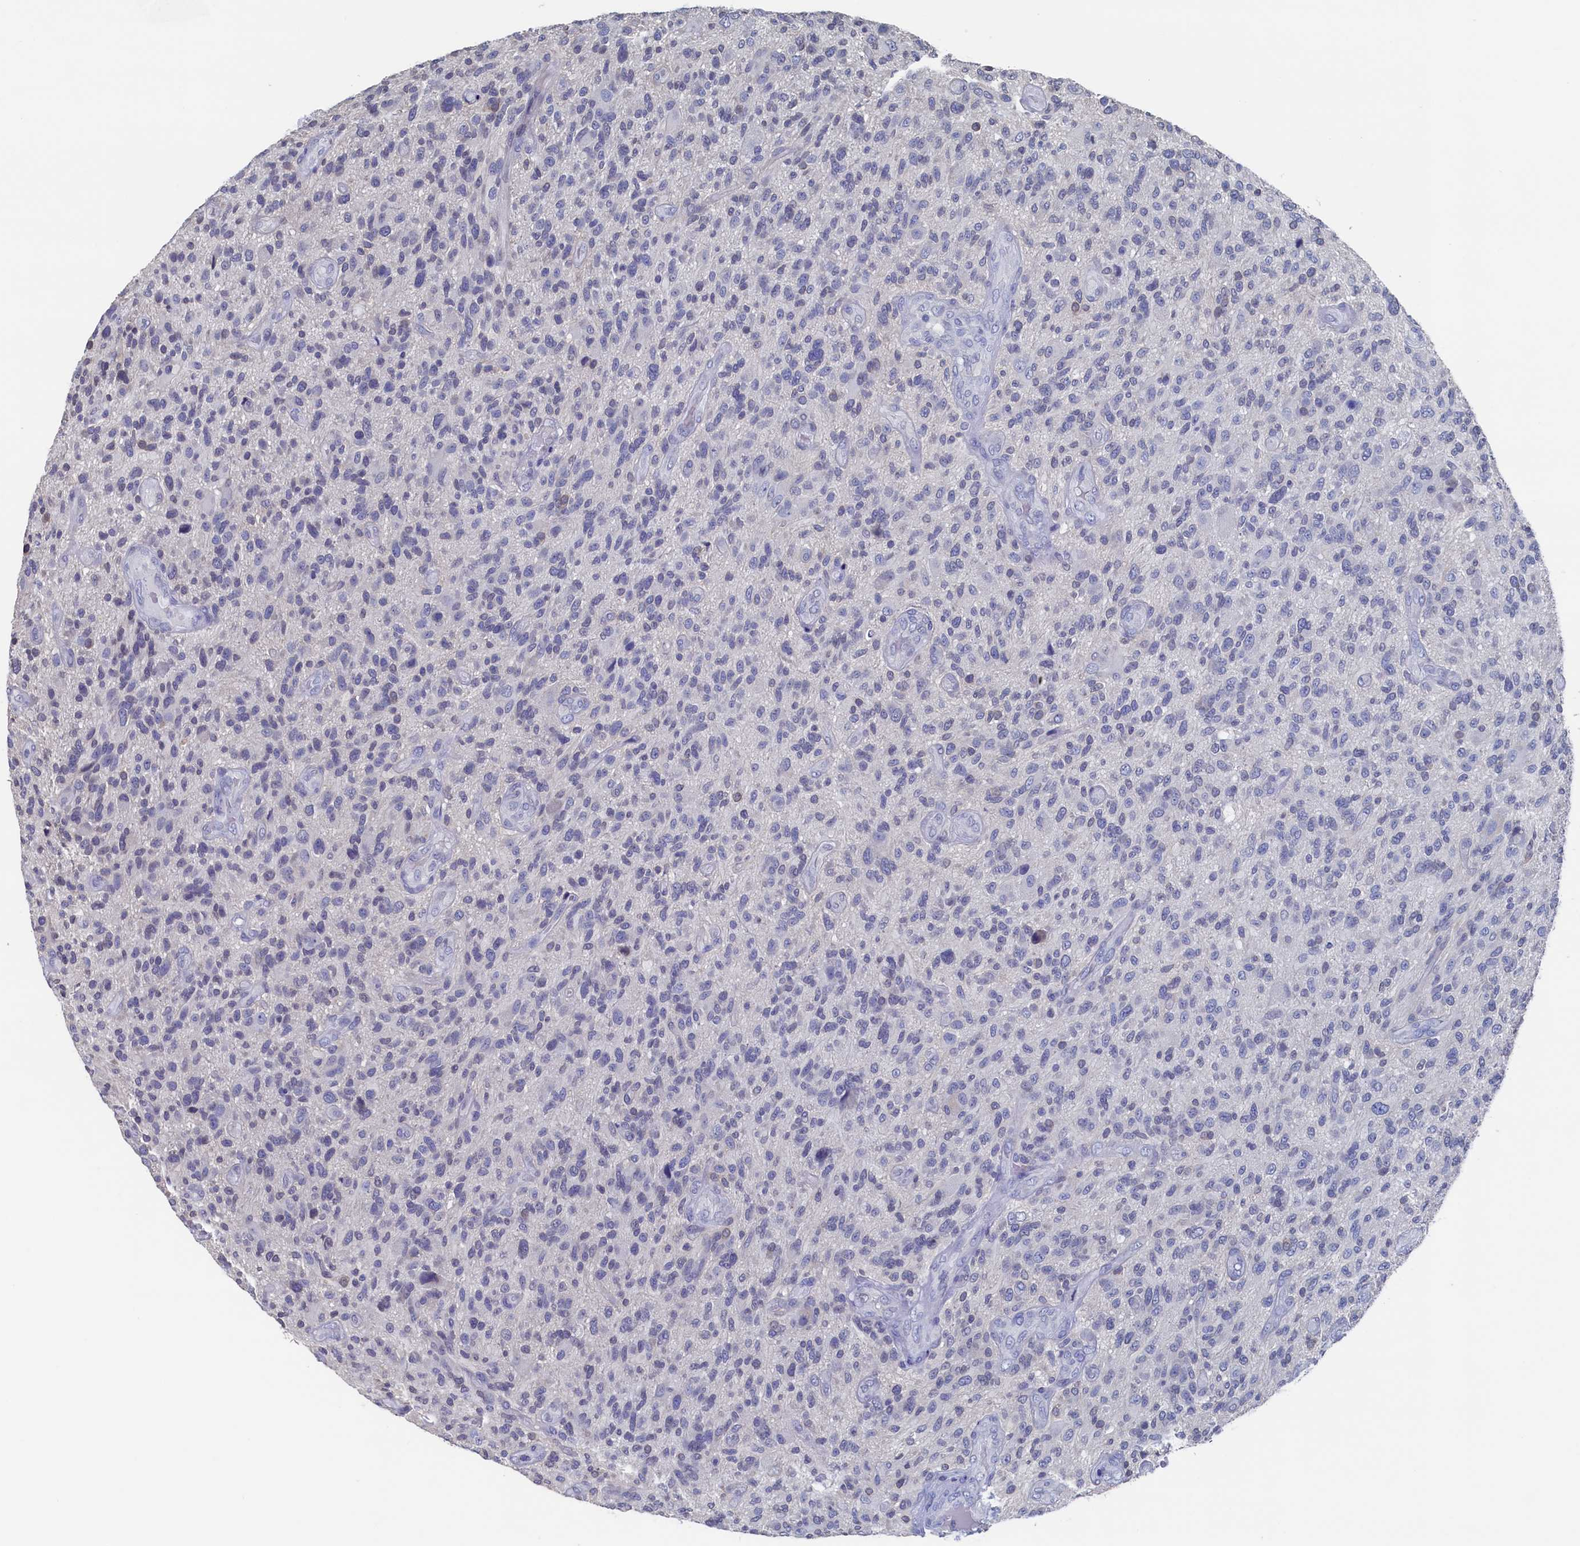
{"staining": {"intensity": "negative", "quantity": "none", "location": "none"}, "tissue": "glioma", "cell_type": "Tumor cells", "image_type": "cancer", "snomed": [{"axis": "morphology", "description": "Glioma, malignant, High grade"}, {"axis": "topography", "description": "Brain"}], "caption": "High magnification brightfield microscopy of glioma stained with DAB (brown) and counterstained with hematoxylin (blue): tumor cells show no significant staining.", "gene": "C11orf54", "patient": {"sex": "male", "age": 47}}